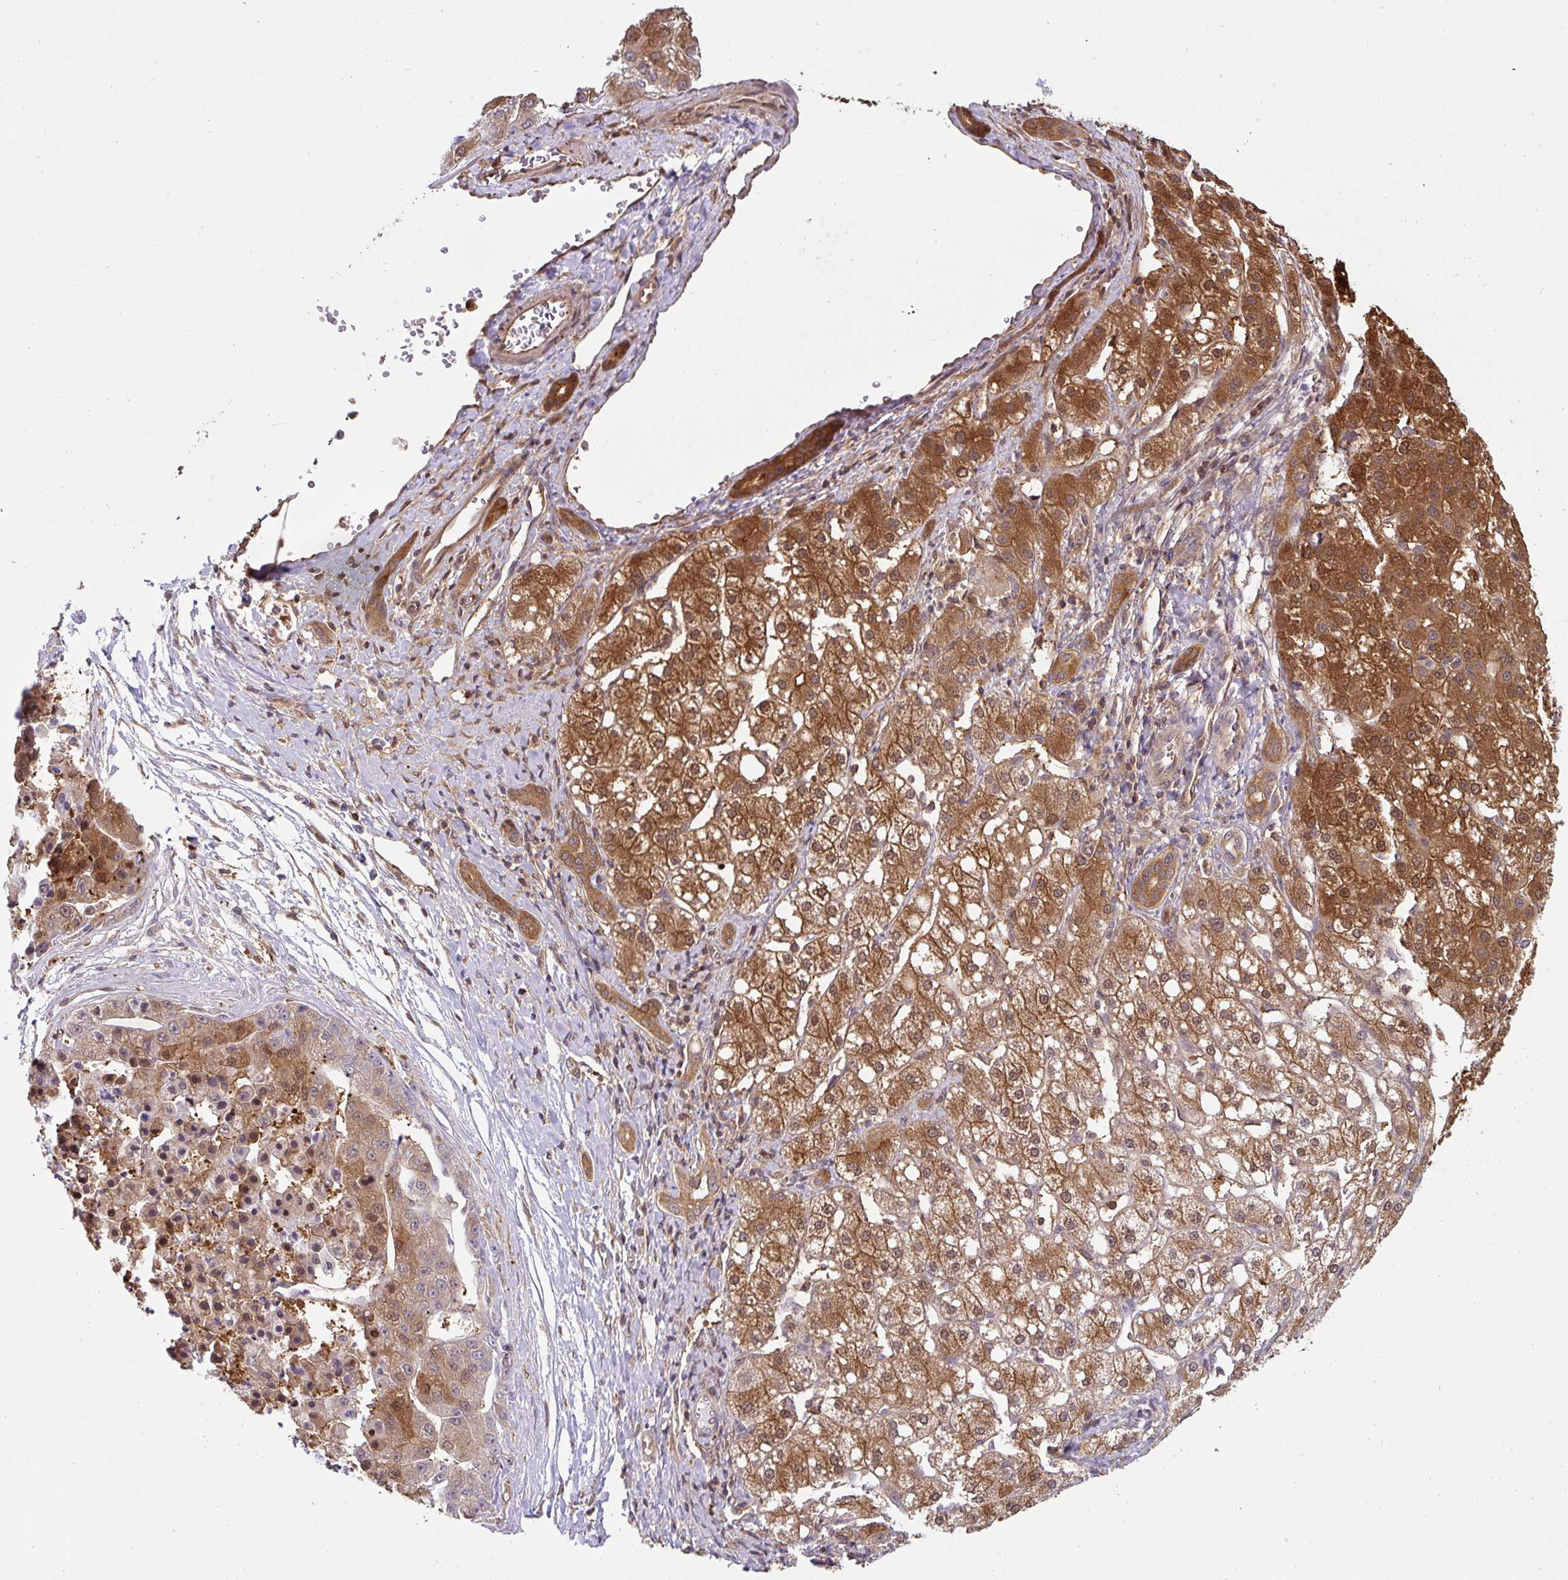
{"staining": {"intensity": "moderate", "quantity": ">75%", "location": "cytoplasmic/membranous,nuclear"}, "tissue": "liver cancer", "cell_type": "Tumor cells", "image_type": "cancer", "snomed": [{"axis": "morphology", "description": "Carcinoma, Hepatocellular, NOS"}, {"axis": "topography", "description": "Liver"}], "caption": "Brown immunohistochemical staining in hepatocellular carcinoma (liver) demonstrates moderate cytoplasmic/membranous and nuclear staining in about >75% of tumor cells. The staining was performed using DAB, with brown indicating positive protein expression. Nuclei are stained blue with hematoxylin.", "gene": "ST13", "patient": {"sex": "male", "age": 67}}